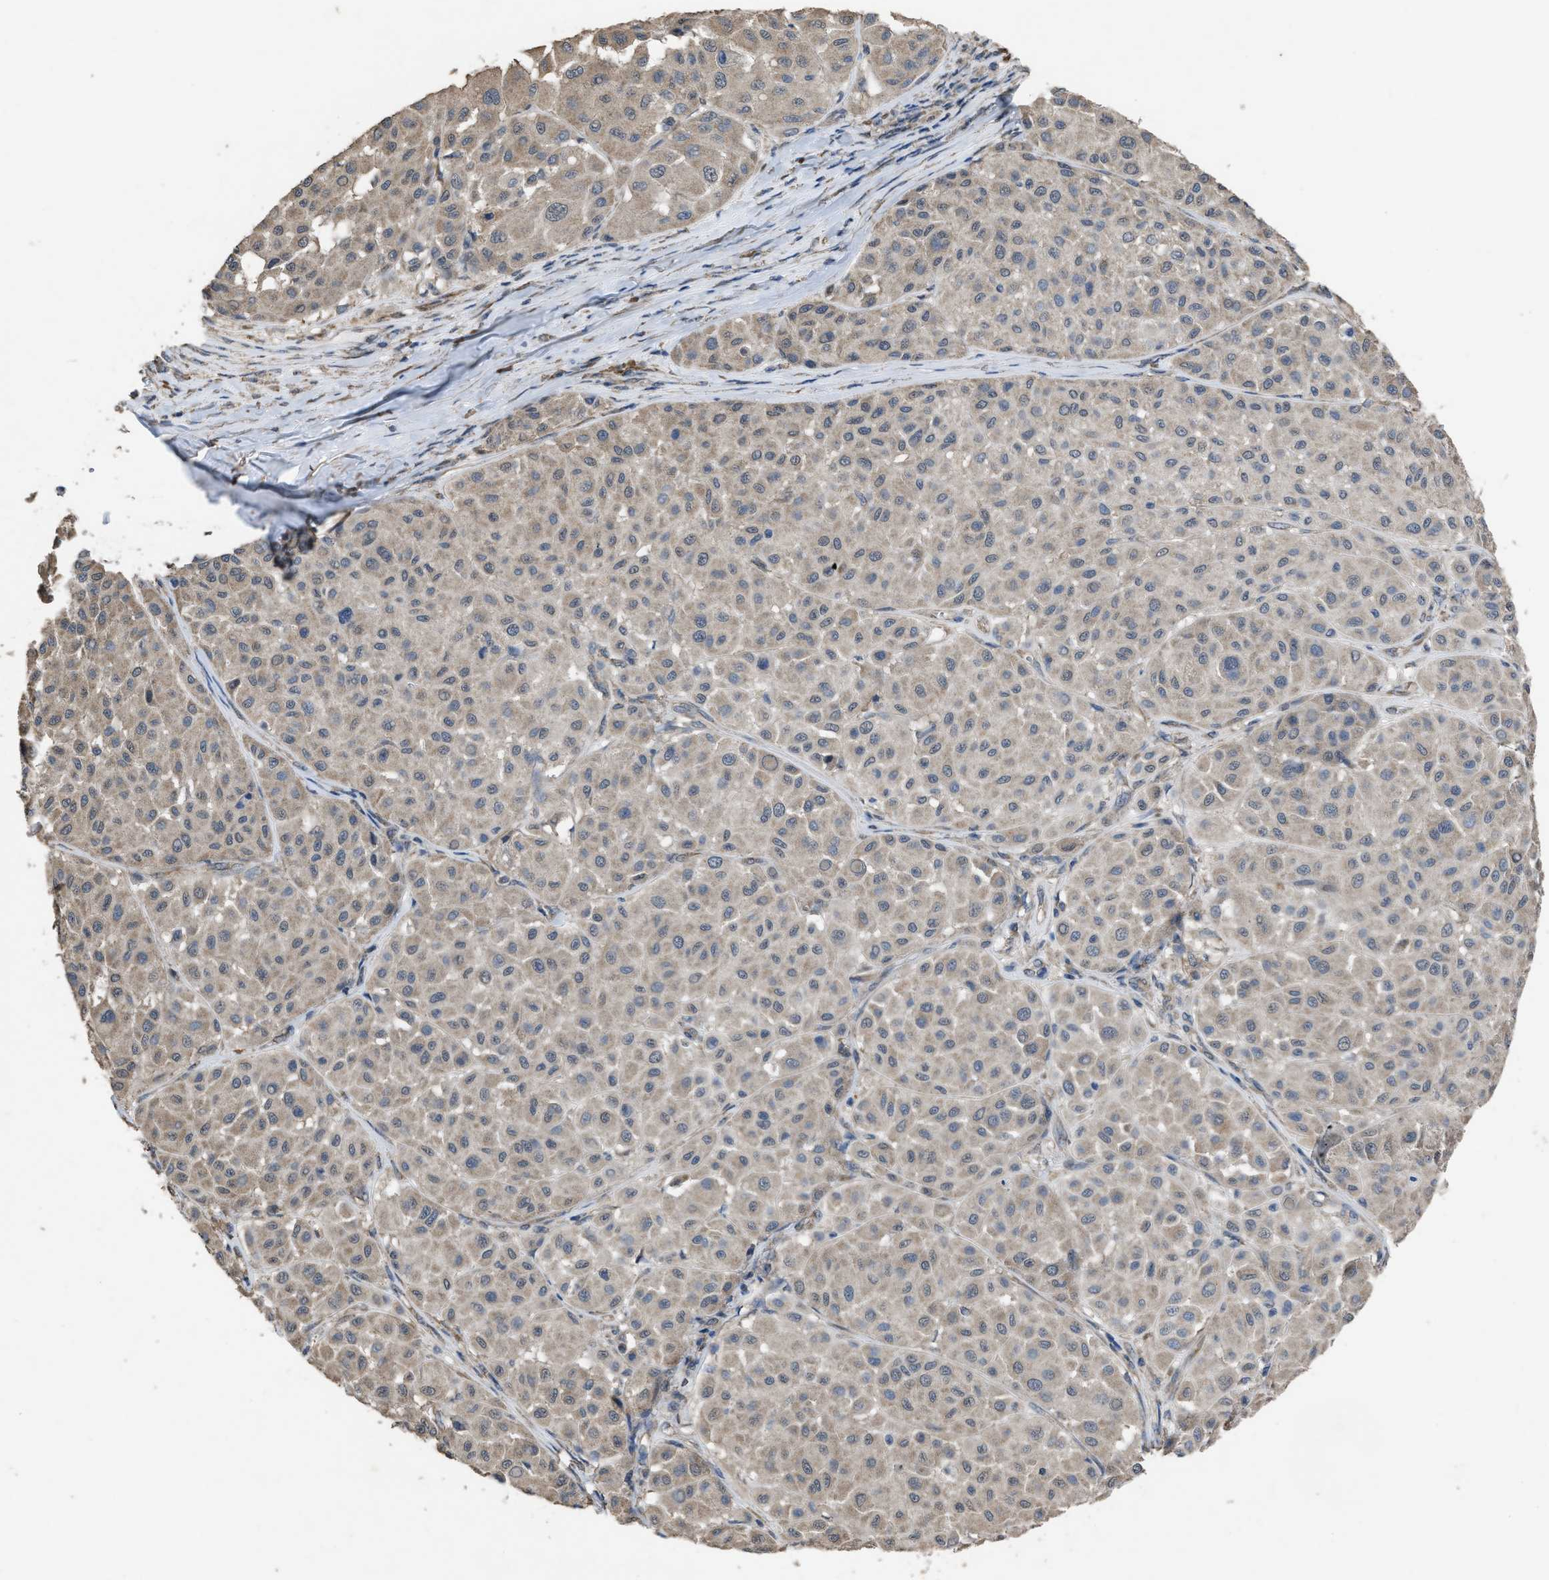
{"staining": {"intensity": "weak", "quantity": ">75%", "location": "cytoplasmic/membranous"}, "tissue": "melanoma", "cell_type": "Tumor cells", "image_type": "cancer", "snomed": [{"axis": "morphology", "description": "Malignant melanoma, Metastatic site"}, {"axis": "topography", "description": "Soft tissue"}], "caption": "Immunohistochemistry (DAB (3,3'-diaminobenzidine)) staining of human malignant melanoma (metastatic site) demonstrates weak cytoplasmic/membranous protein expression in about >75% of tumor cells.", "gene": "ARL6", "patient": {"sex": "male", "age": 41}}